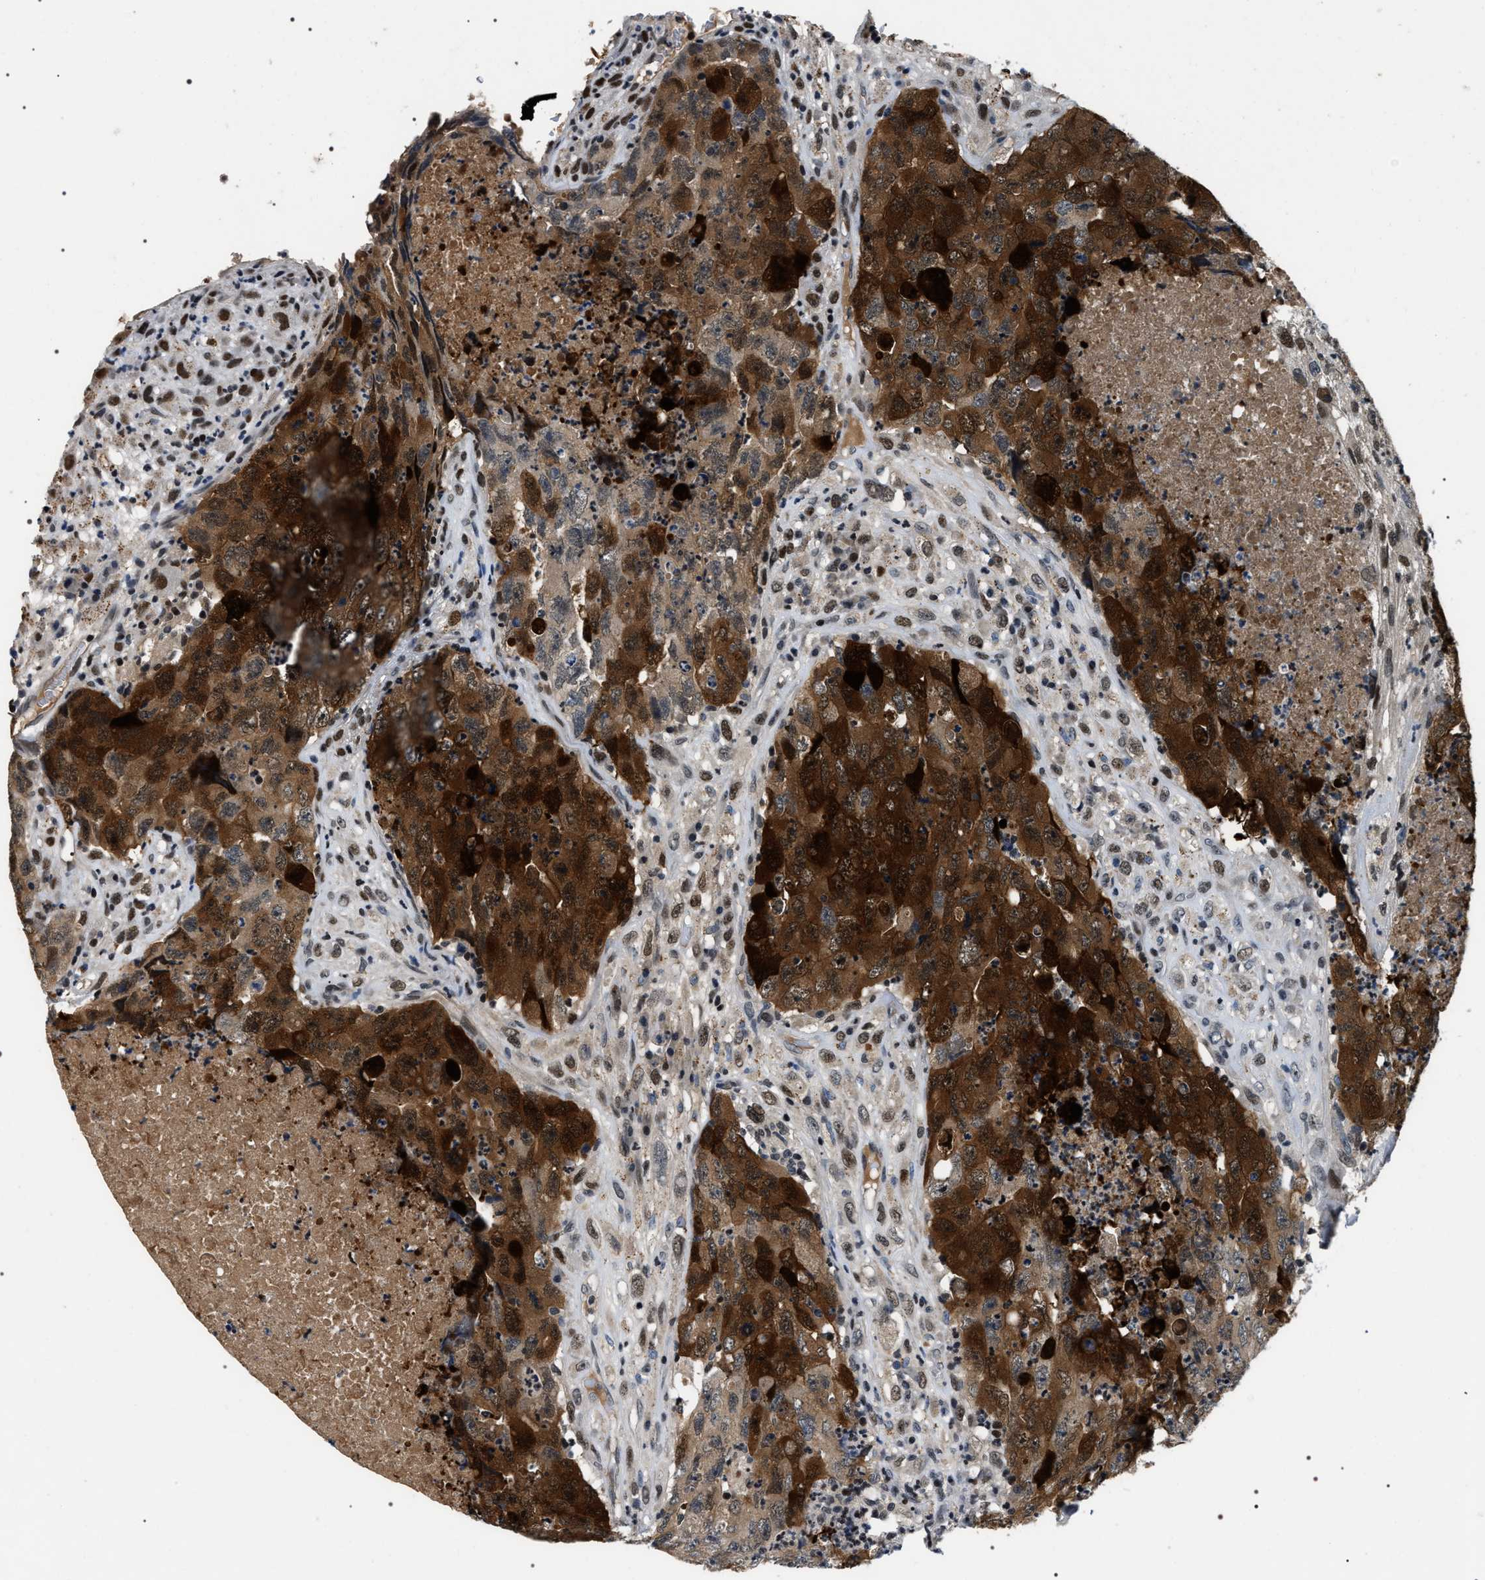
{"staining": {"intensity": "moderate", "quantity": ">75%", "location": "cytoplasmic/membranous,nuclear"}, "tissue": "testis cancer", "cell_type": "Tumor cells", "image_type": "cancer", "snomed": [{"axis": "morphology", "description": "Carcinoma, Embryonal, NOS"}, {"axis": "topography", "description": "Testis"}], "caption": "IHC of testis cancer demonstrates medium levels of moderate cytoplasmic/membranous and nuclear positivity in approximately >75% of tumor cells.", "gene": "C7orf25", "patient": {"sex": "male", "age": 32}}